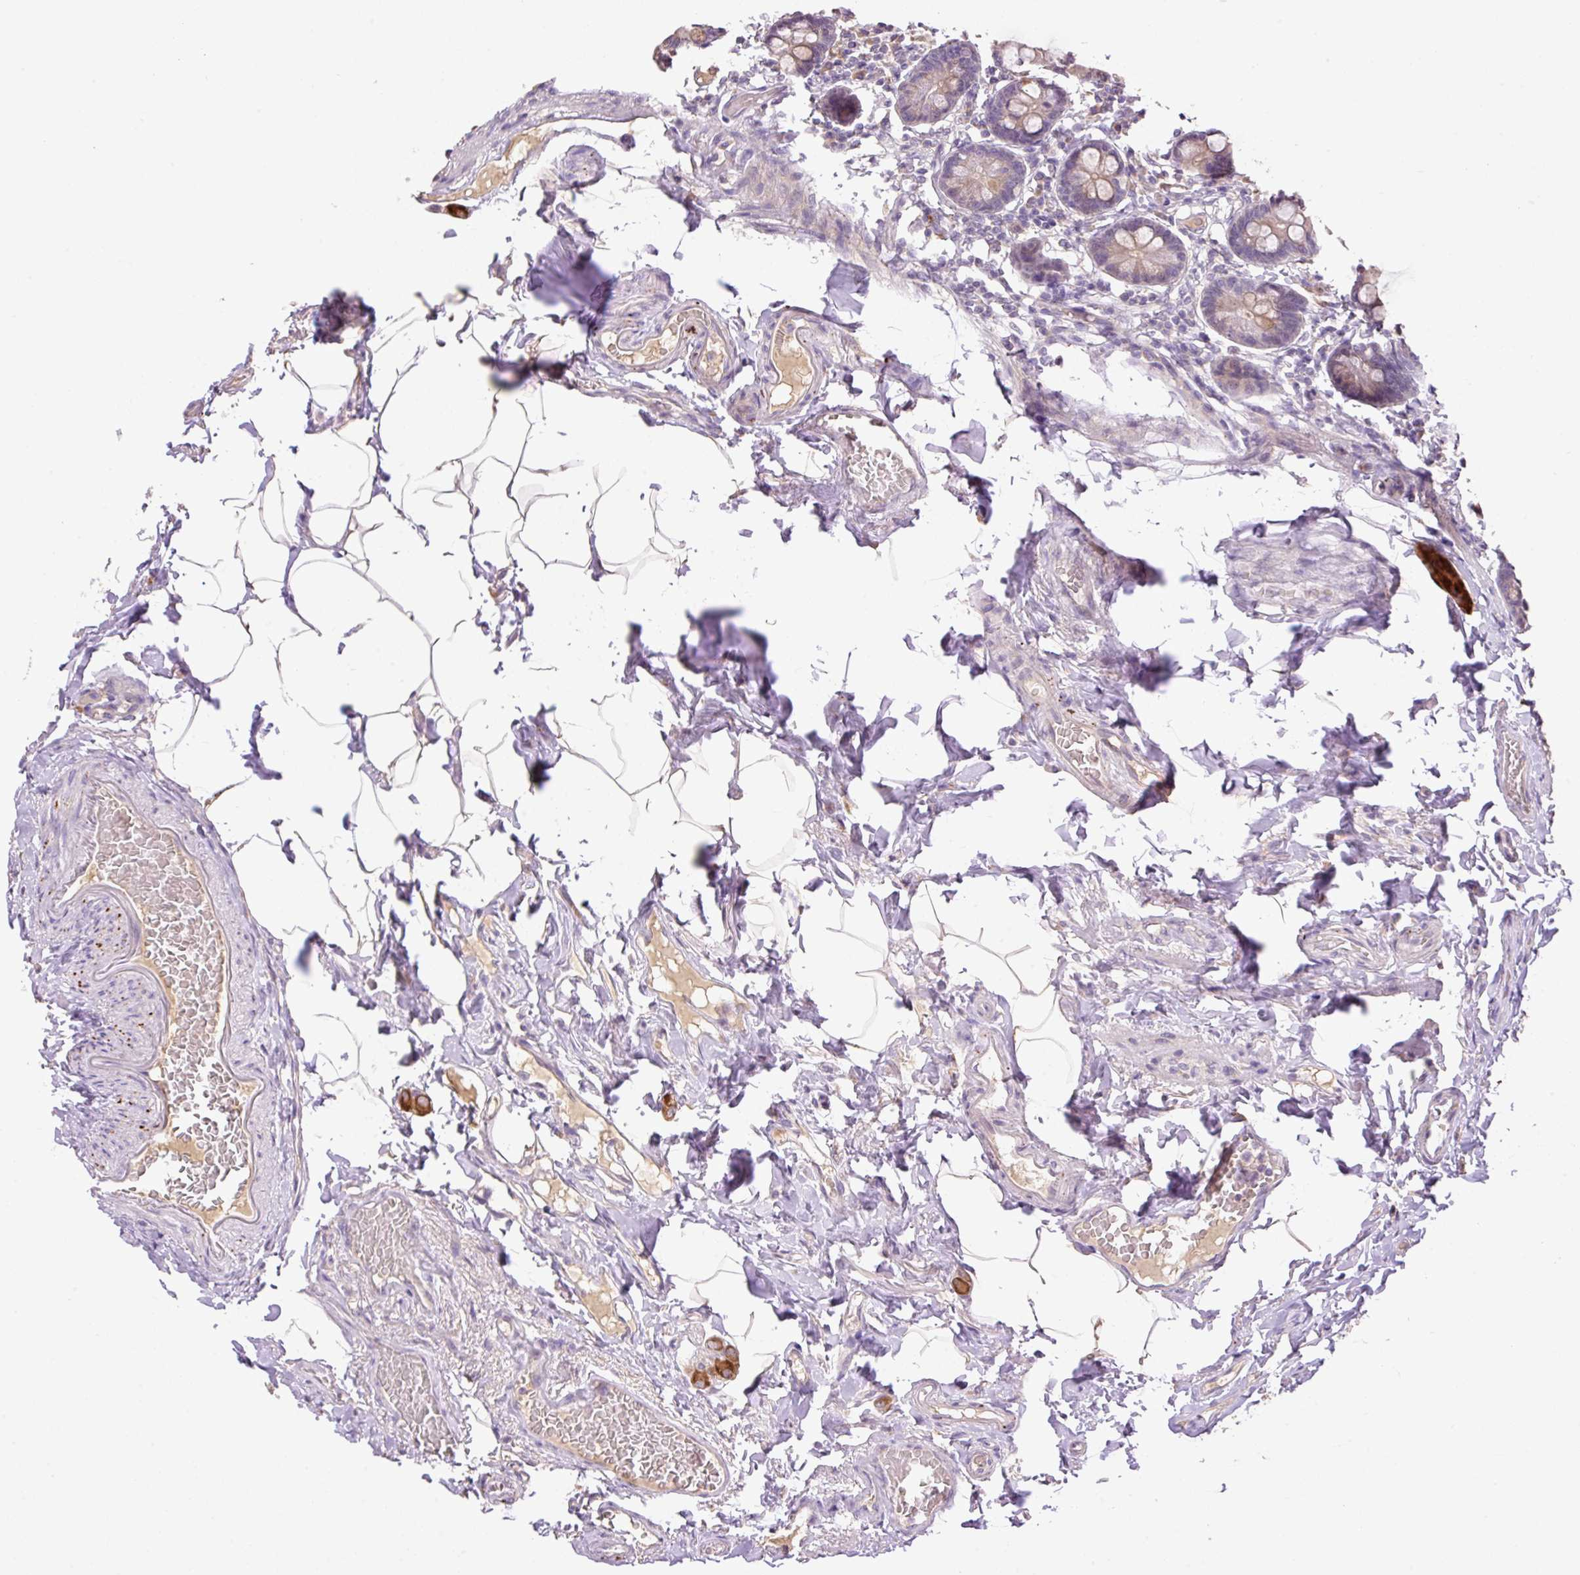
{"staining": {"intensity": "weak", "quantity": ">75%", "location": "cytoplasmic/membranous"}, "tissue": "small intestine", "cell_type": "Glandular cells", "image_type": "normal", "snomed": [{"axis": "morphology", "description": "Normal tissue, NOS"}, {"axis": "topography", "description": "Small intestine"}], "caption": "The immunohistochemical stain highlights weak cytoplasmic/membranous expression in glandular cells of unremarkable small intestine.", "gene": "HABP4", "patient": {"sex": "female", "age": 64}}